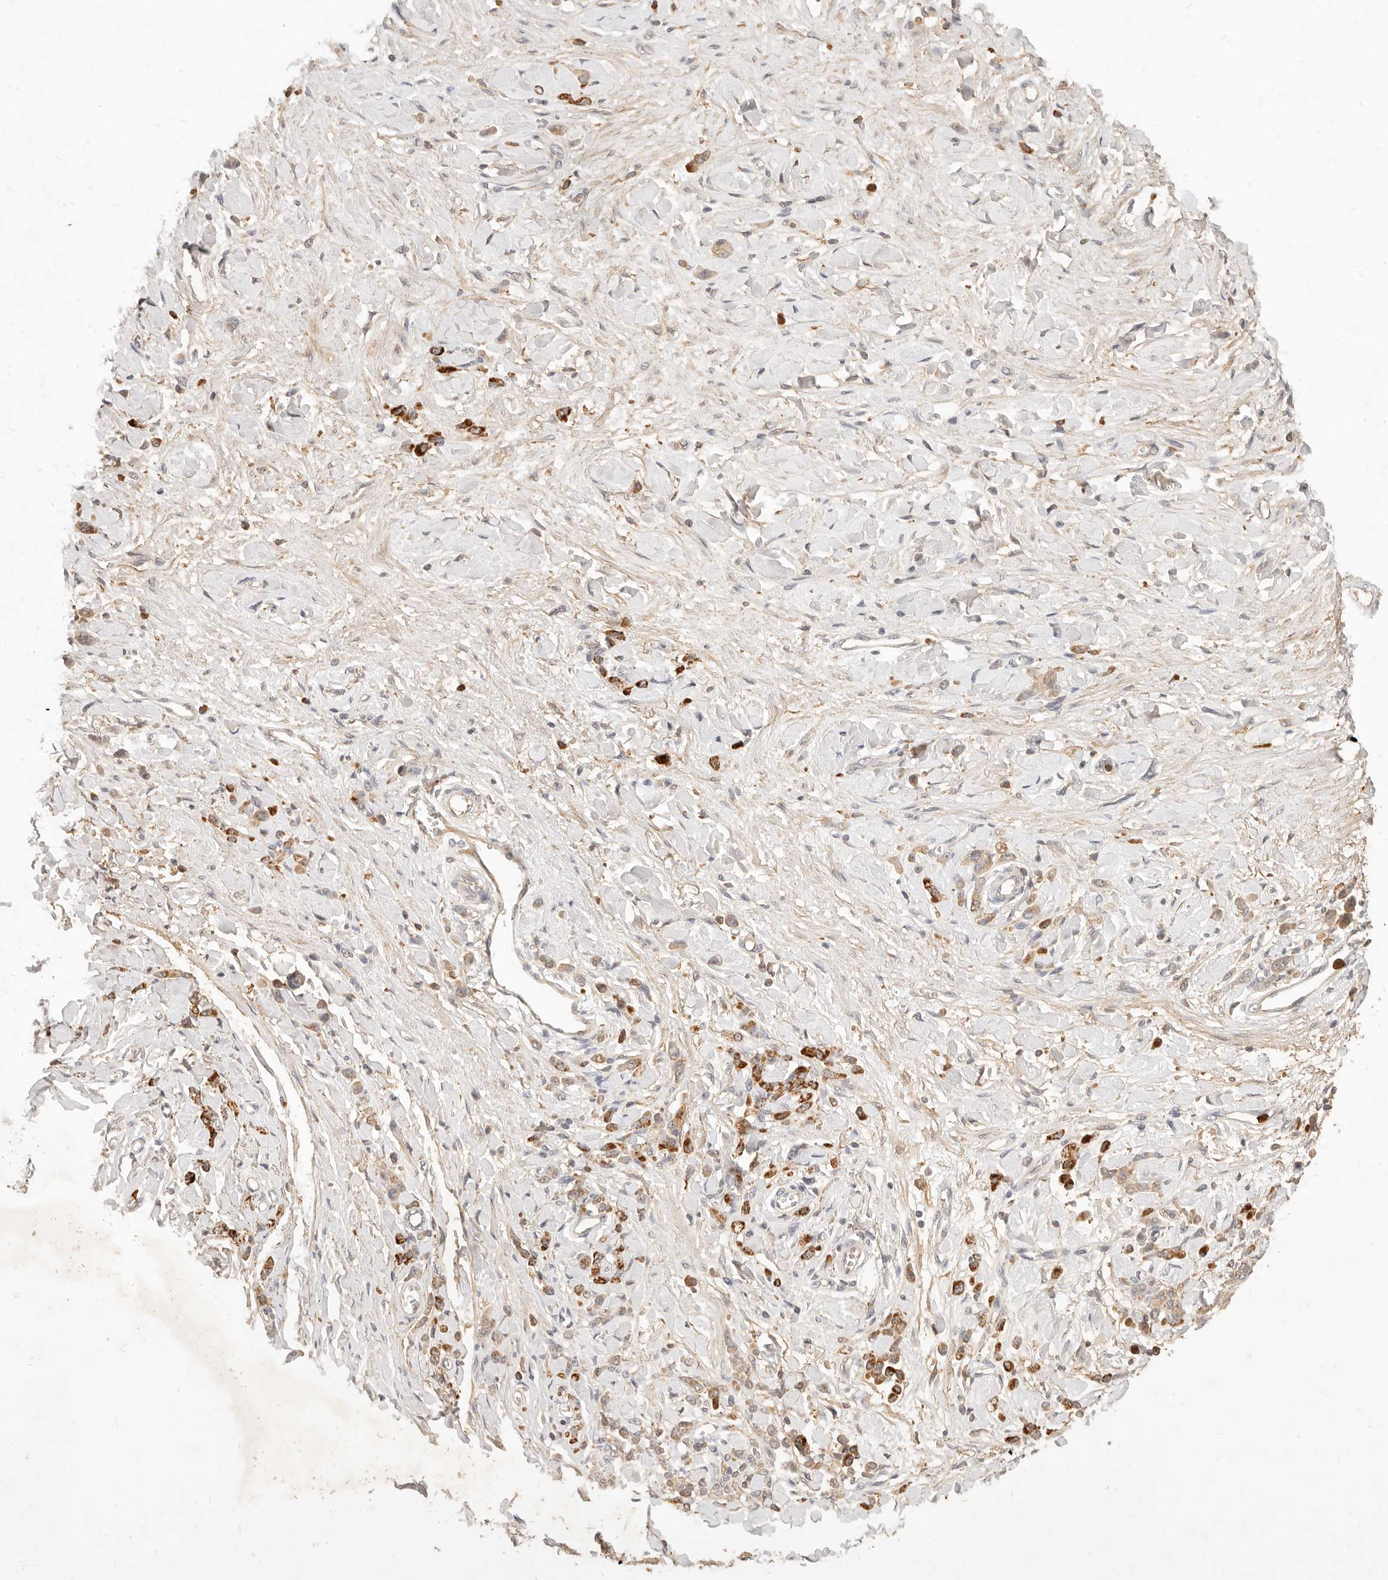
{"staining": {"intensity": "moderate", "quantity": ">75%", "location": "cytoplasmic/membranous"}, "tissue": "stomach cancer", "cell_type": "Tumor cells", "image_type": "cancer", "snomed": [{"axis": "morphology", "description": "Normal tissue, NOS"}, {"axis": "morphology", "description": "Adenocarcinoma, NOS"}, {"axis": "topography", "description": "Stomach"}], "caption": "High-power microscopy captured an immunohistochemistry (IHC) image of stomach cancer, revealing moderate cytoplasmic/membranous expression in about >75% of tumor cells.", "gene": "TMTC2", "patient": {"sex": "male", "age": 82}}